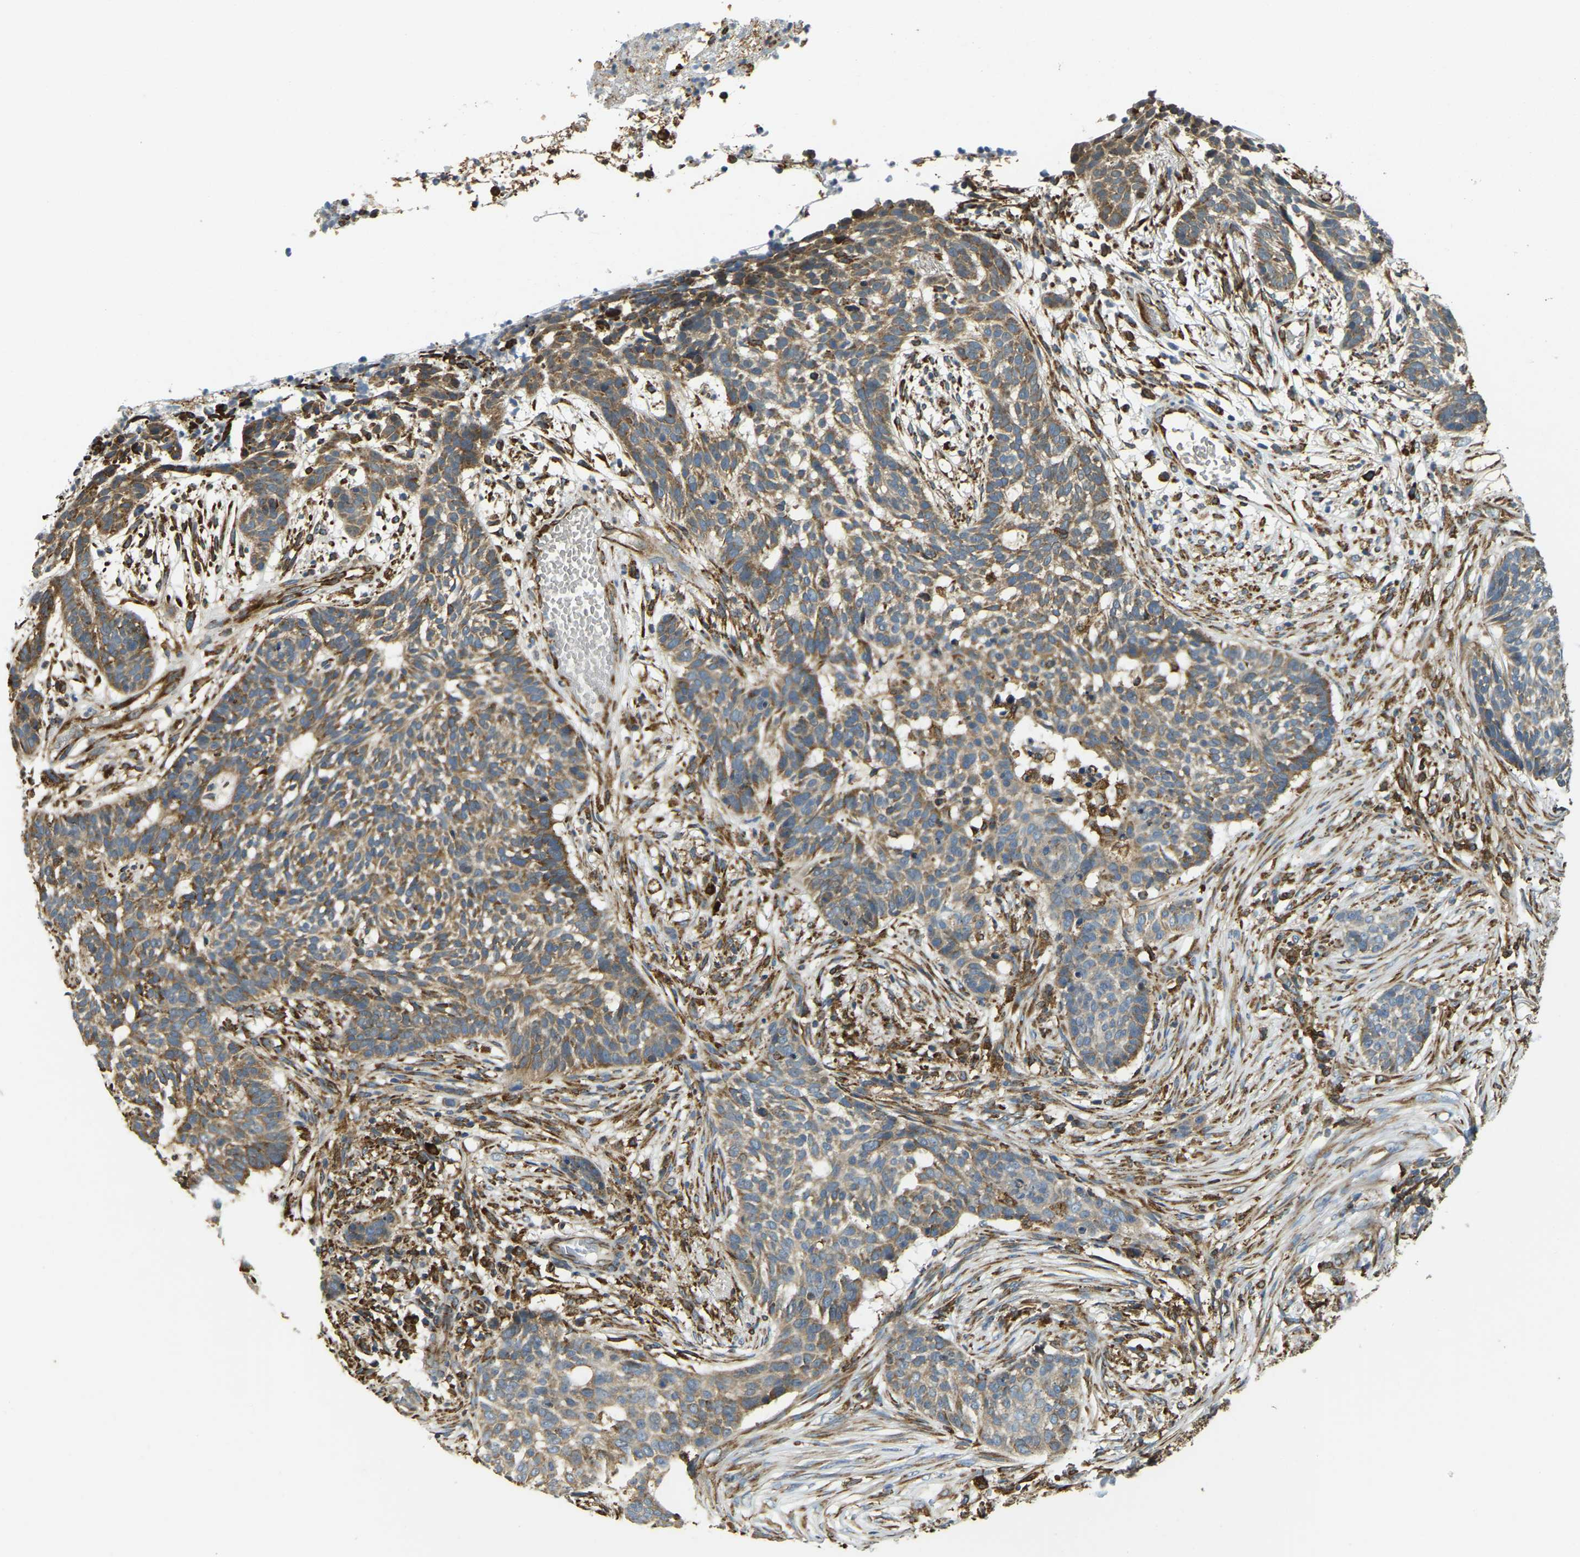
{"staining": {"intensity": "moderate", "quantity": ">75%", "location": "cytoplasmic/membranous"}, "tissue": "skin cancer", "cell_type": "Tumor cells", "image_type": "cancer", "snomed": [{"axis": "morphology", "description": "Basal cell carcinoma"}, {"axis": "topography", "description": "Skin"}], "caption": "The photomicrograph demonstrates immunohistochemical staining of skin cancer (basal cell carcinoma). There is moderate cytoplasmic/membranous staining is identified in approximately >75% of tumor cells.", "gene": "RNF115", "patient": {"sex": "male", "age": 85}}